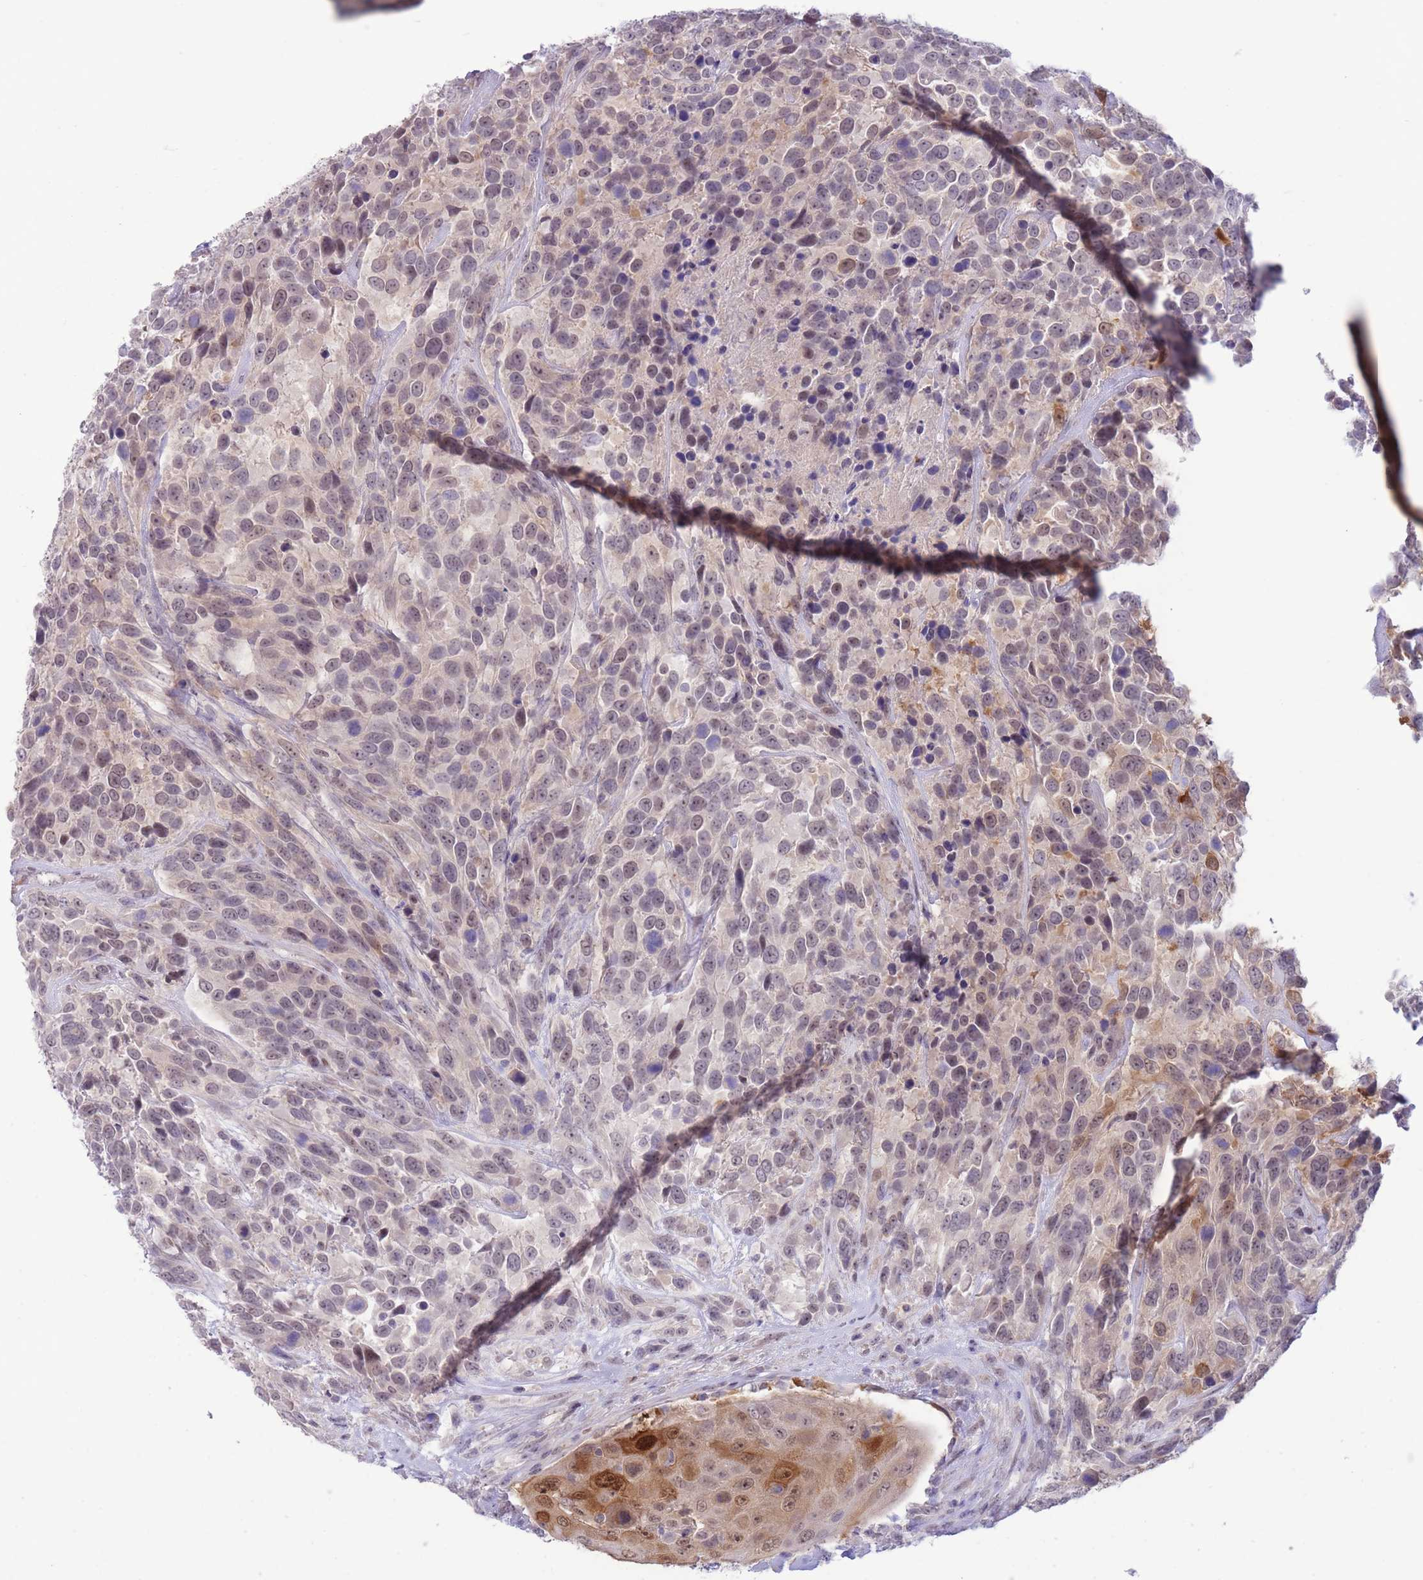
{"staining": {"intensity": "moderate", "quantity": "<25%", "location": "cytoplasmic/membranous,nuclear"}, "tissue": "urothelial cancer", "cell_type": "Tumor cells", "image_type": "cancer", "snomed": [{"axis": "morphology", "description": "Urothelial carcinoma, High grade"}, {"axis": "topography", "description": "Urinary bladder"}], "caption": "About <25% of tumor cells in human high-grade urothelial carcinoma demonstrate moderate cytoplasmic/membranous and nuclear protein positivity as visualized by brown immunohistochemical staining.", "gene": "FBXO46", "patient": {"sex": "female", "age": 70}}